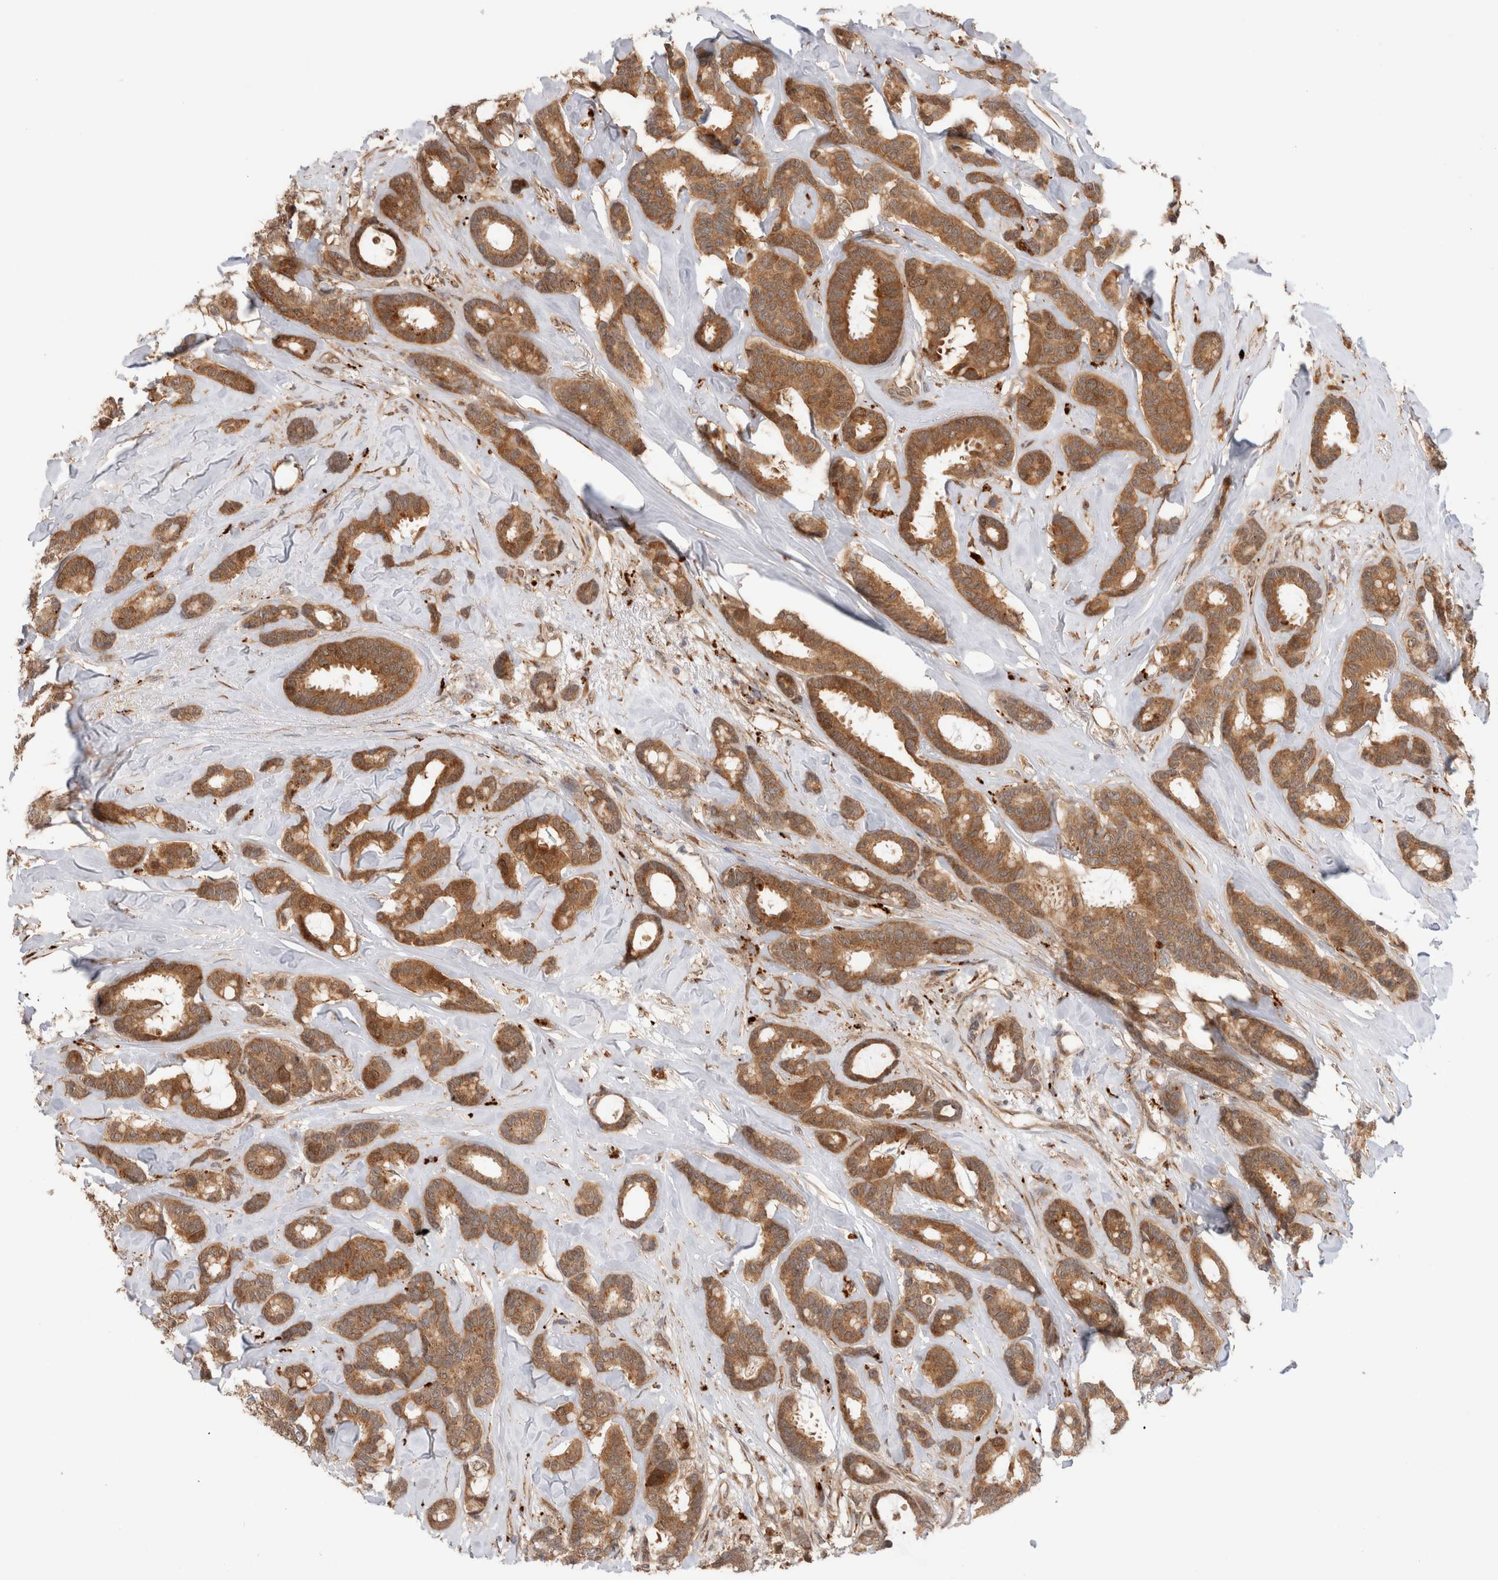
{"staining": {"intensity": "moderate", "quantity": ">75%", "location": "cytoplasmic/membranous"}, "tissue": "breast cancer", "cell_type": "Tumor cells", "image_type": "cancer", "snomed": [{"axis": "morphology", "description": "Duct carcinoma"}, {"axis": "topography", "description": "Breast"}], "caption": "This micrograph reveals breast cancer (invasive ductal carcinoma) stained with immunohistochemistry (IHC) to label a protein in brown. The cytoplasmic/membranous of tumor cells show moderate positivity for the protein. Nuclei are counter-stained blue.", "gene": "ACTL9", "patient": {"sex": "female", "age": 87}}